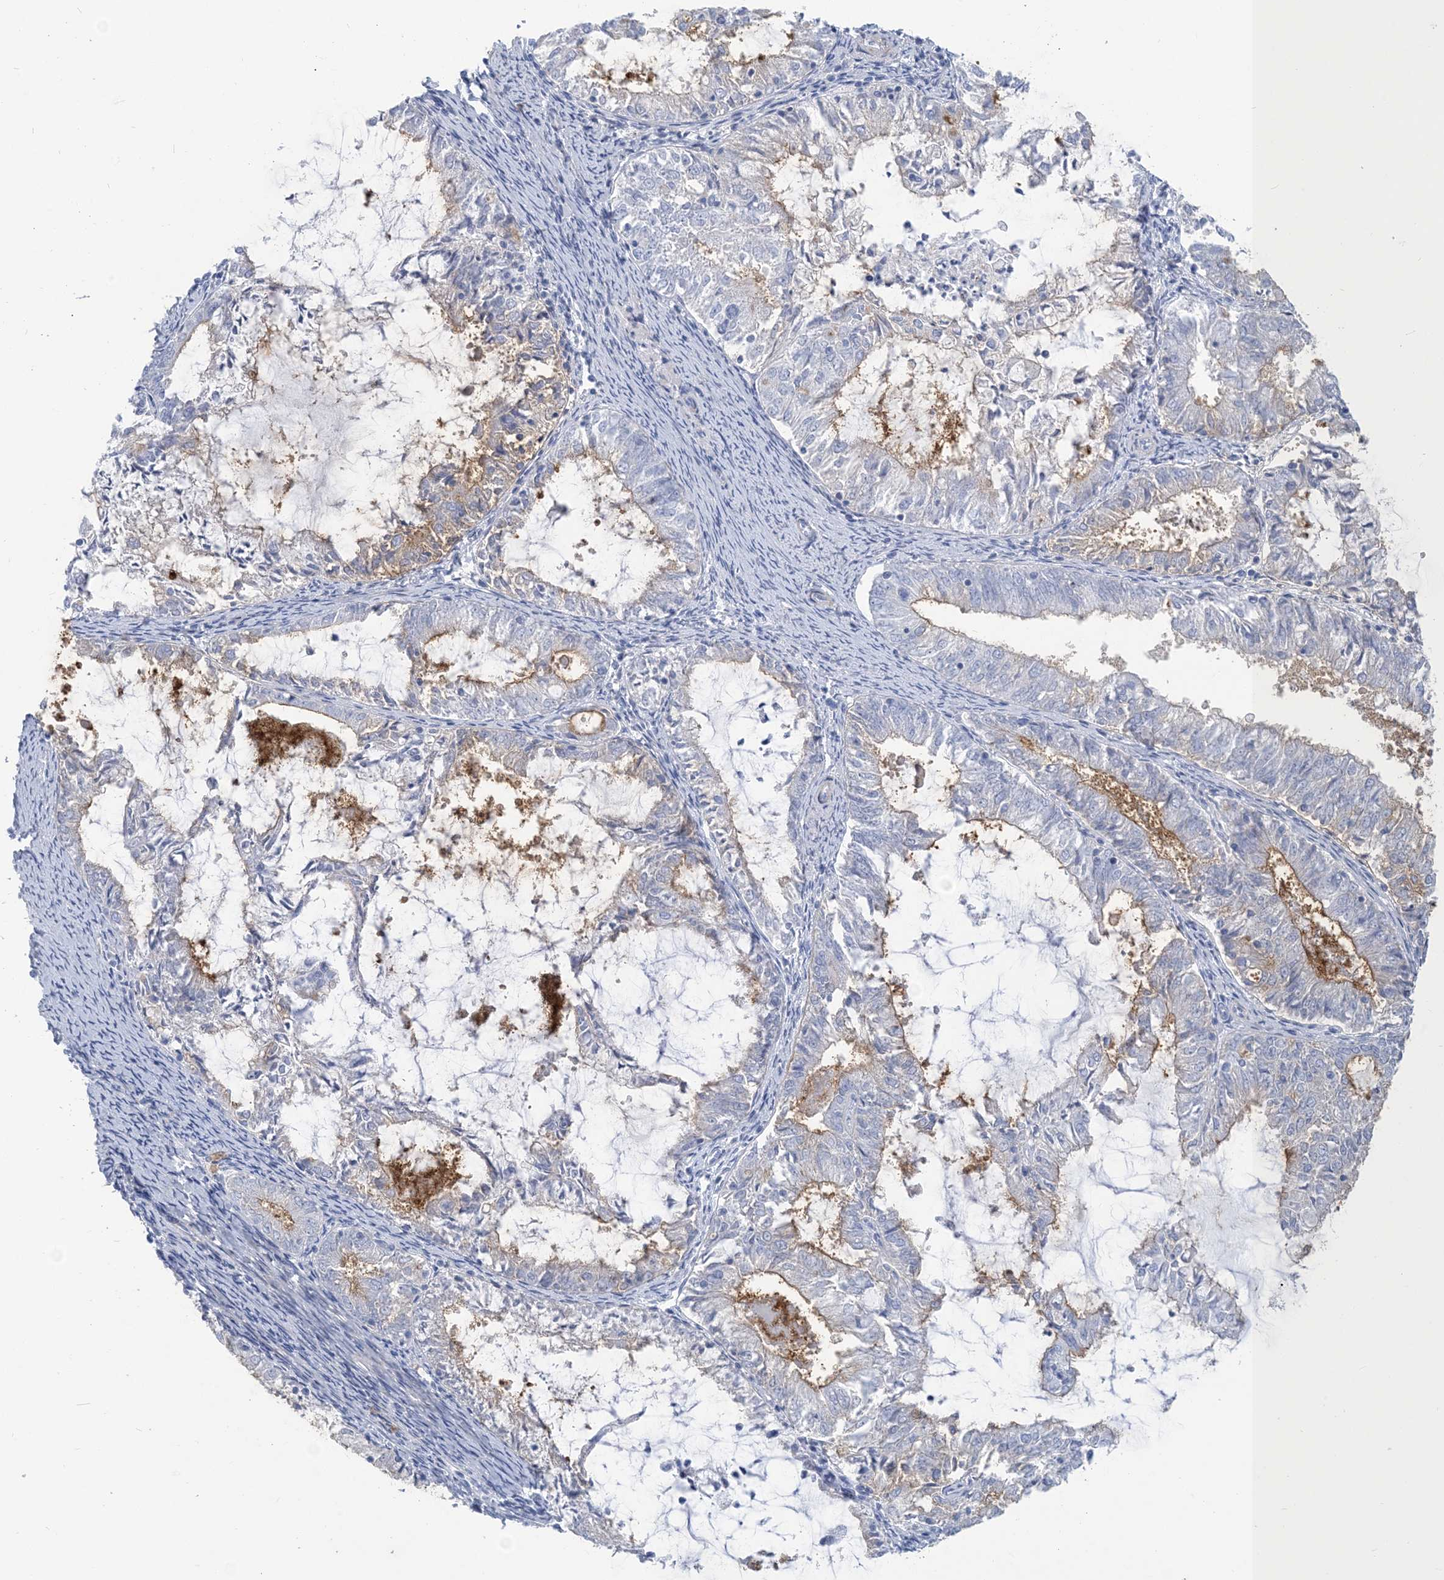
{"staining": {"intensity": "moderate", "quantity": "<25%", "location": "cytoplasmic/membranous"}, "tissue": "endometrial cancer", "cell_type": "Tumor cells", "image_type": "cancer", "snomed": [{"axis": "morphology", "description": "Adenocarcinoma, NOS"}, {"axis": "topography", "description": "Endometrium"}], "caption": "Protein positivity by immunohistochemistry displays moderate cytoplasmic/membranous positivity in about <25% of tumor cells in adenocarcinoma (endometrial).", "gene": "MOXD1", "patient": {"sex": "female", "age": 57}}